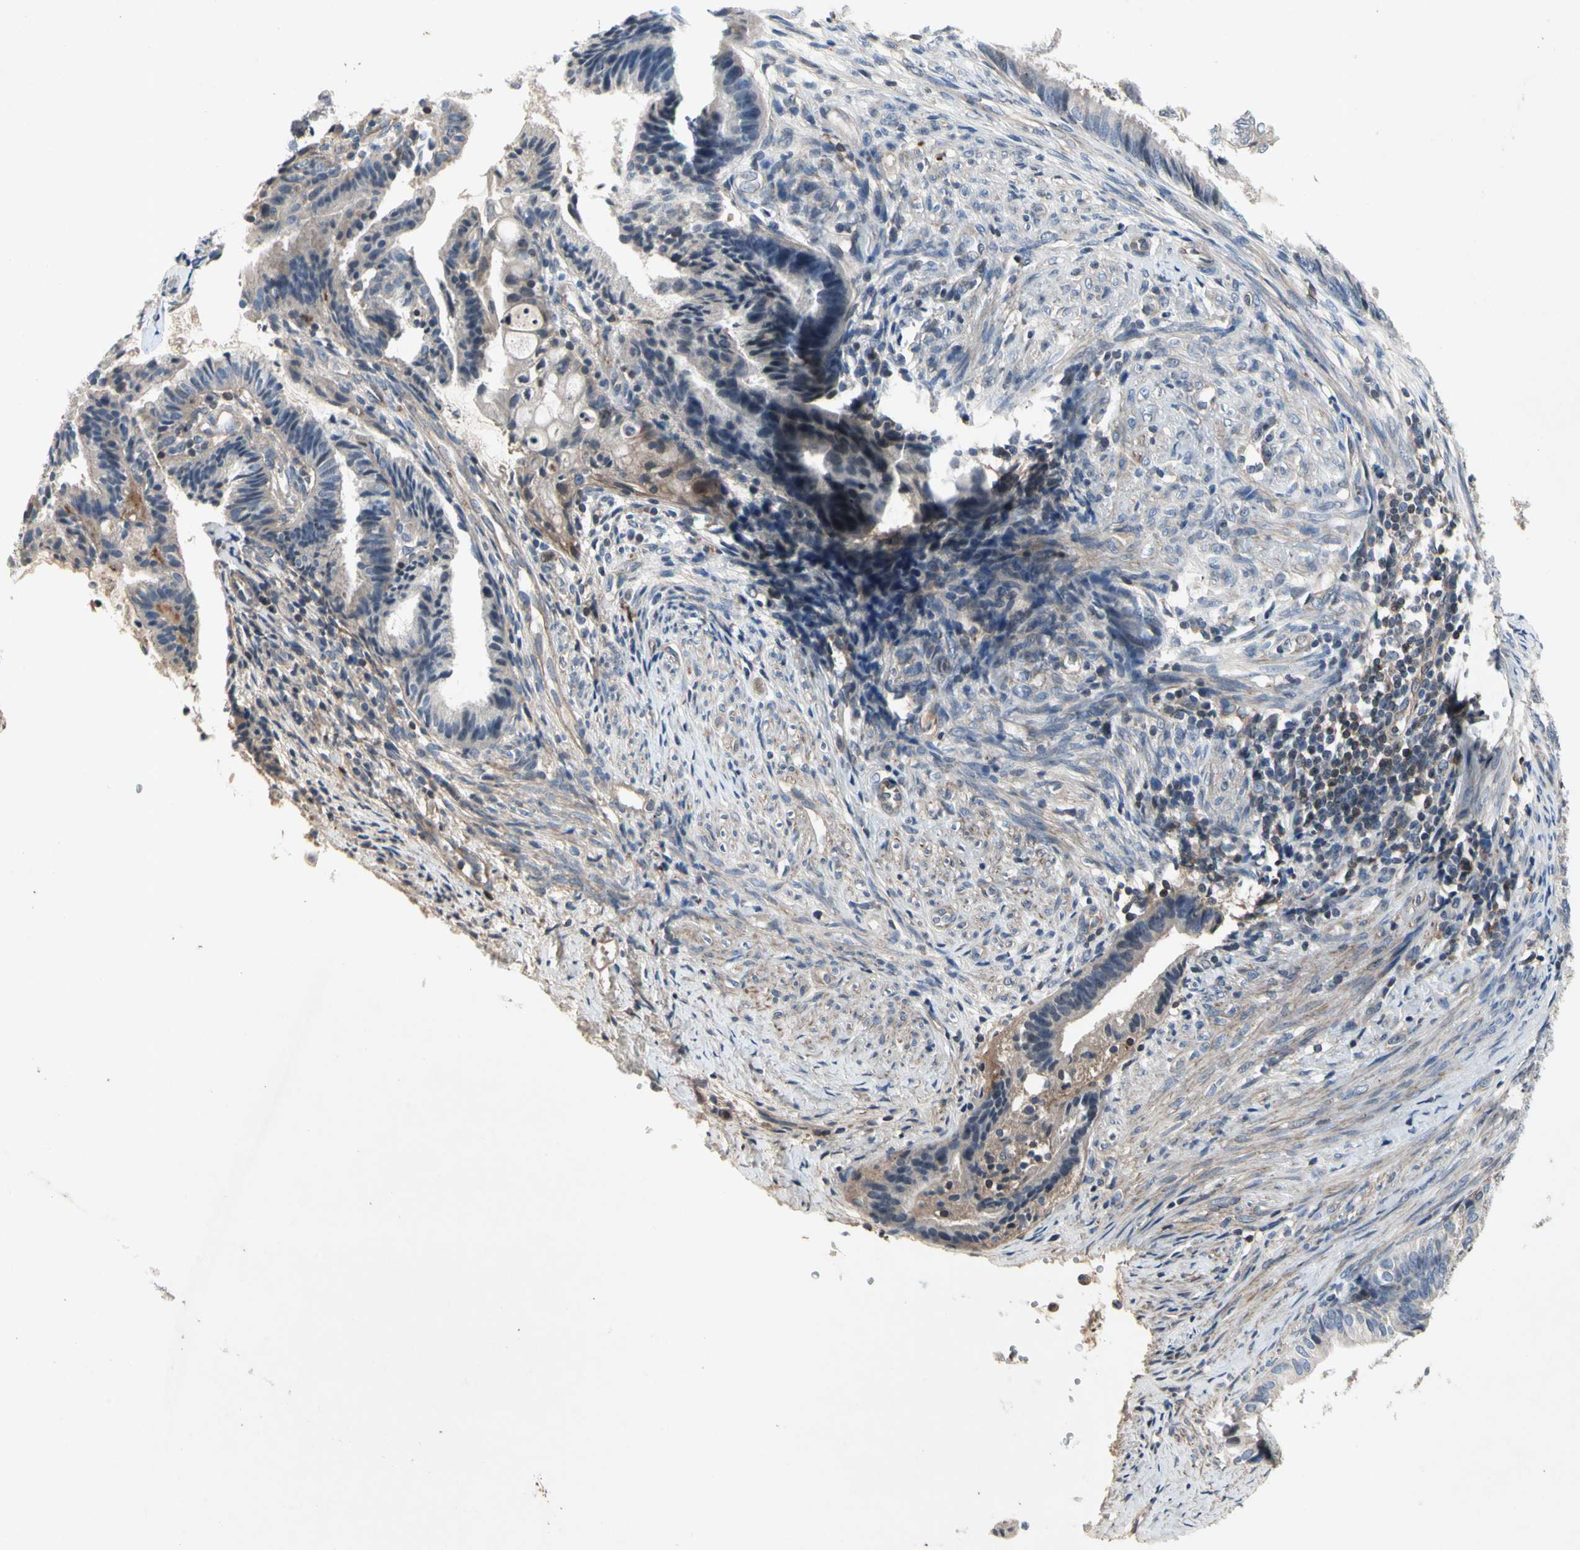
{"staining": {"intensity": "negative", "quantity": "none", "location": "none"}, "tissue": "endometrial cancer", "cell_type": "Tumor cells", "image_type": "cancer", "snomed": [{"axis": "morphology", "description": "Adenocarcinoma, NOS"}, {"axis": "topography", "description": "Endometrium"}], "caption": "DAB immunohistochemical staining of endometrial adenocarcinoma shows no significant expression in tumor cells.", "gene": "CRTAC1", "patient": {"sex": "female", "age": 86}}